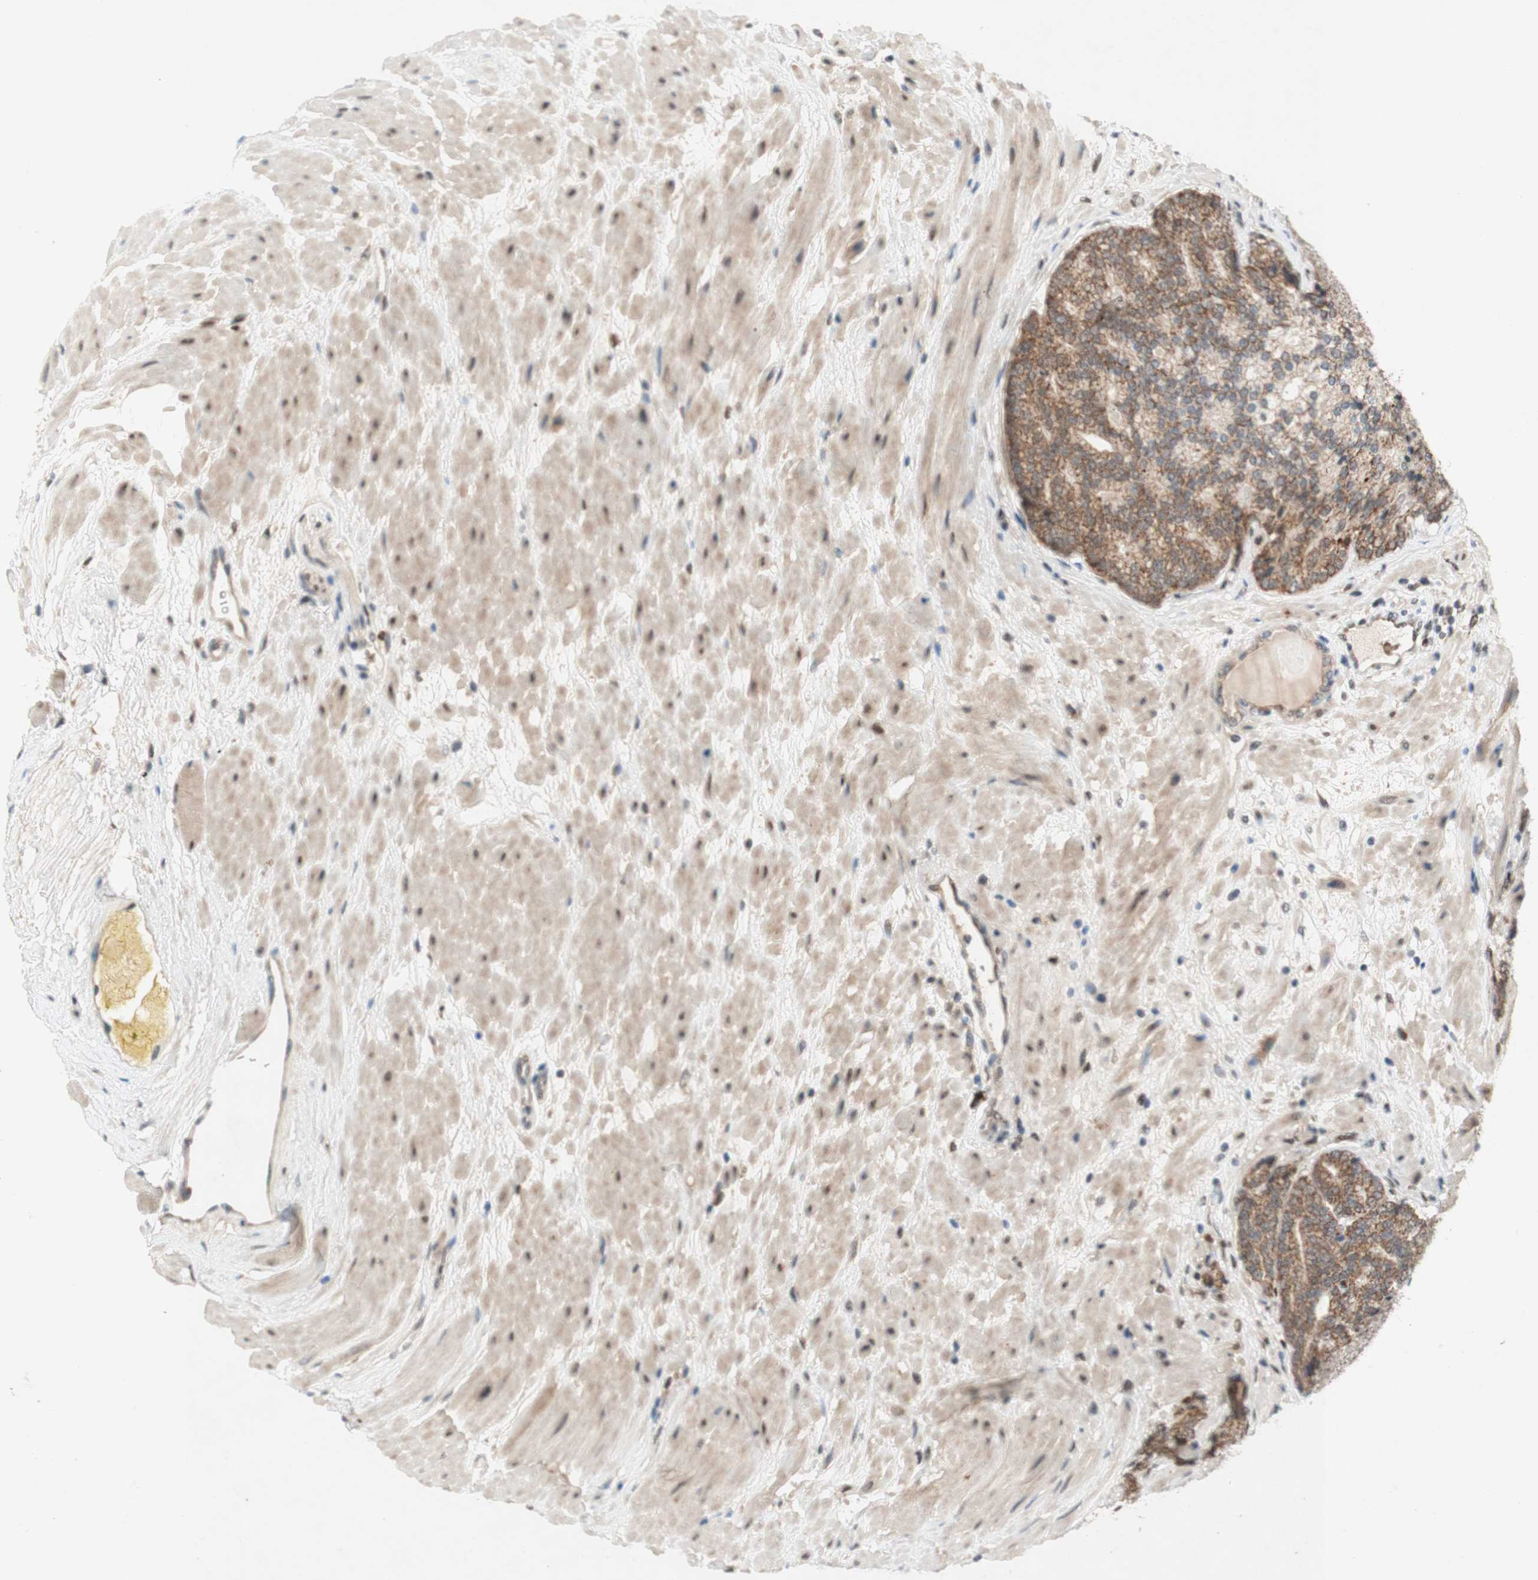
{"staining": {"intensity": "moderate", "quantity": ">75%", "location": "cytoplasmic/membranous"}, "tissue": "prostate cancer", "cell_type": "Tumor cells", "image_type": "cancer", "snomed": [{"axis": "morphology", "description": "Adenocarcinoma, High grade"}, {"axis": "topography", "description": "Prostate"}], "caption": "The photomicrograph demonstrates staining of prostate cancer (adenocarcinoma (high-grade)), revealing moderate cytoplasmic/membranous protein staining (brown color) within tumor cells.", "gene": "DNMT3A", "patient": {"sex": "male", "age": 61}}